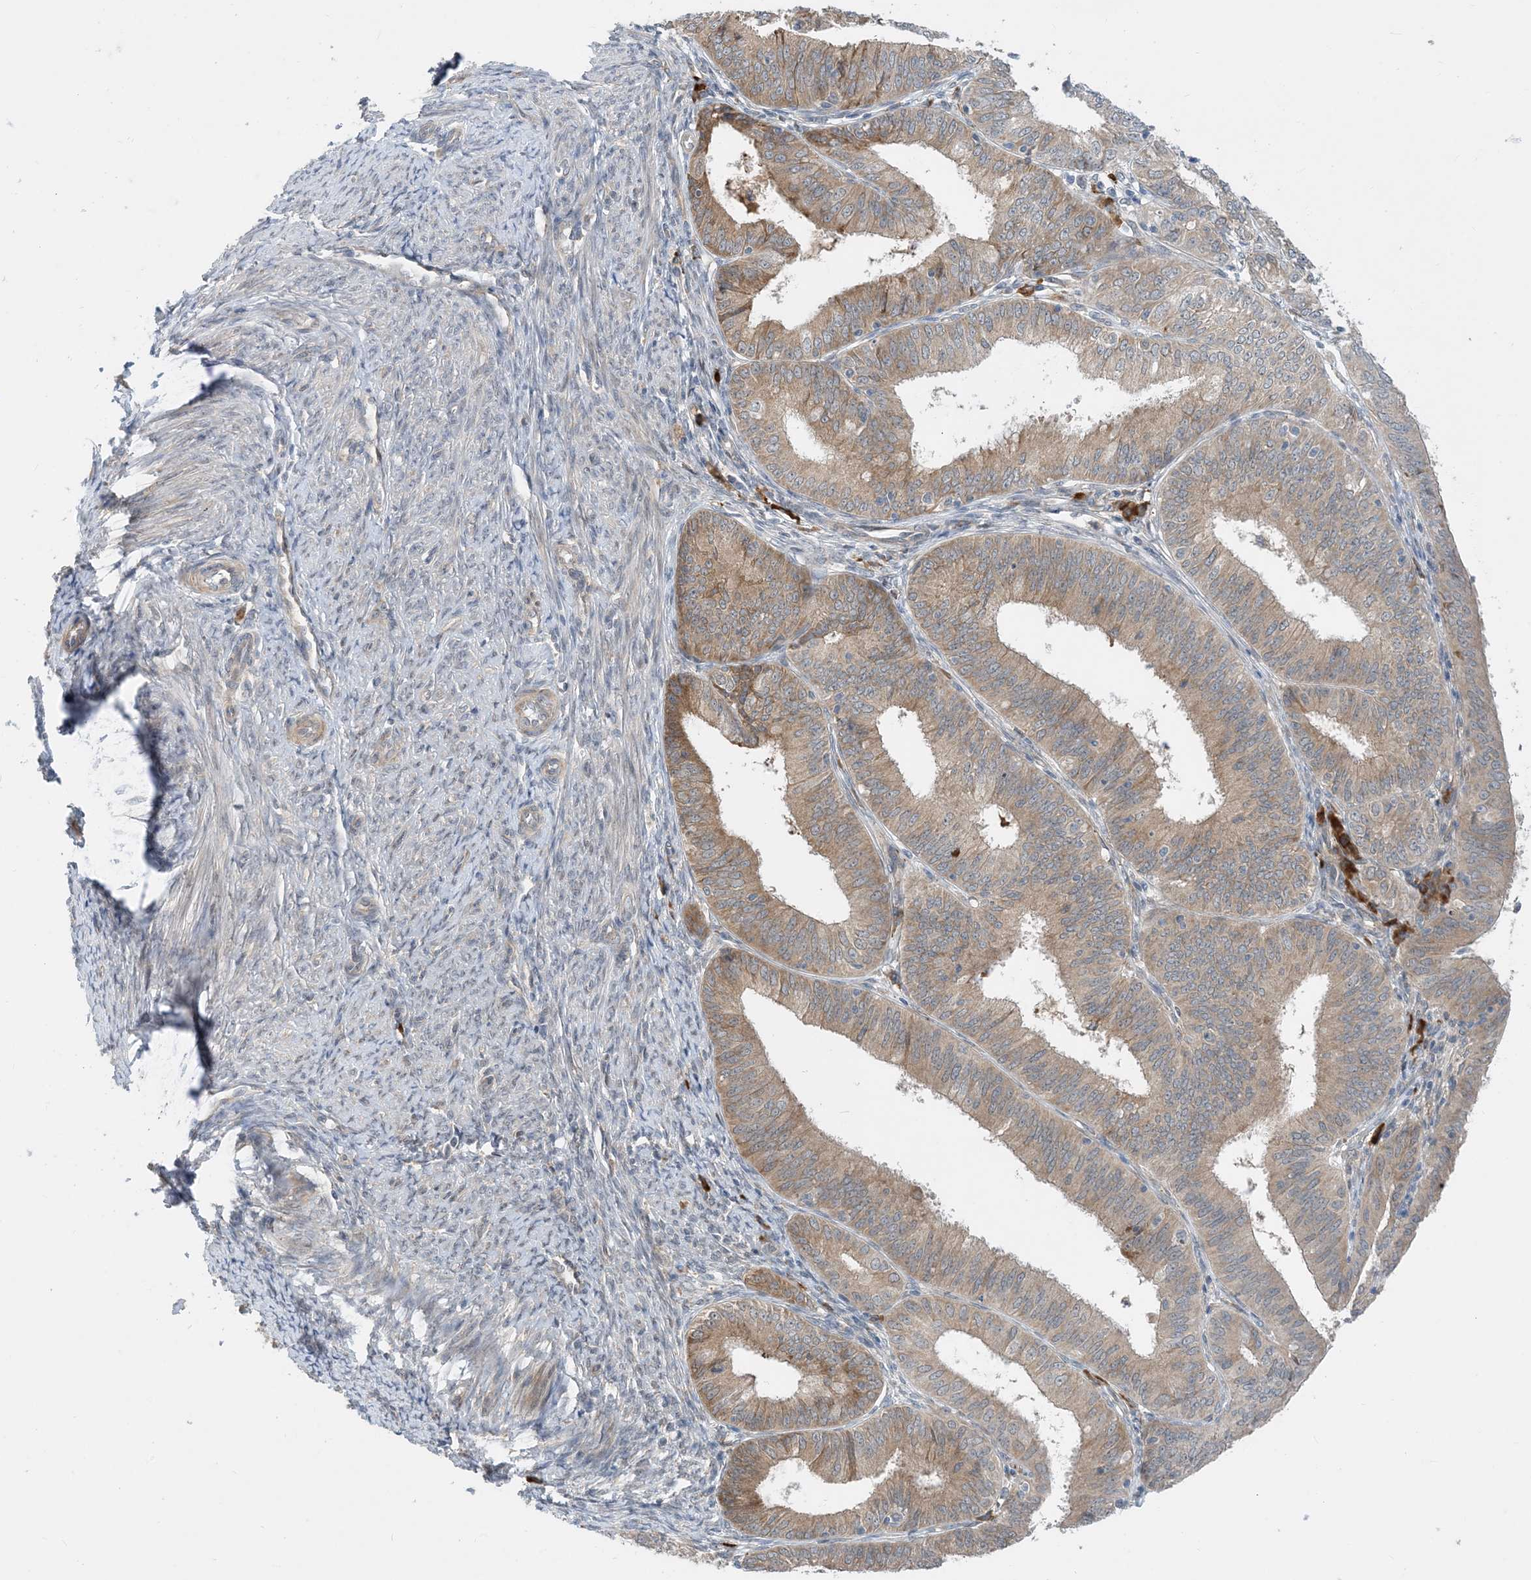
{"staining": {"intensity": "moderate", "quantity": ">75%", "location": "cytoplasmic/membranous"}, "tissue": "endometrial cancer", "cell_type": "Tumor cells", "image_type": "cancer", "snomed": [{"axis": "morphology", "description": "Adenocarcinoma, NOS"}, {"axis": "topography", "description": "Endometrium"}], "caption": "Immunohistochemical staining of endometrial cancer (adenocarcinoma) displays medium levels of moderate cytoplasmic/membranous expression in approximately >75% of tumor cells.", "gene": "PHOSPHO2", "patient": {"sex": "female", "age": 51}}